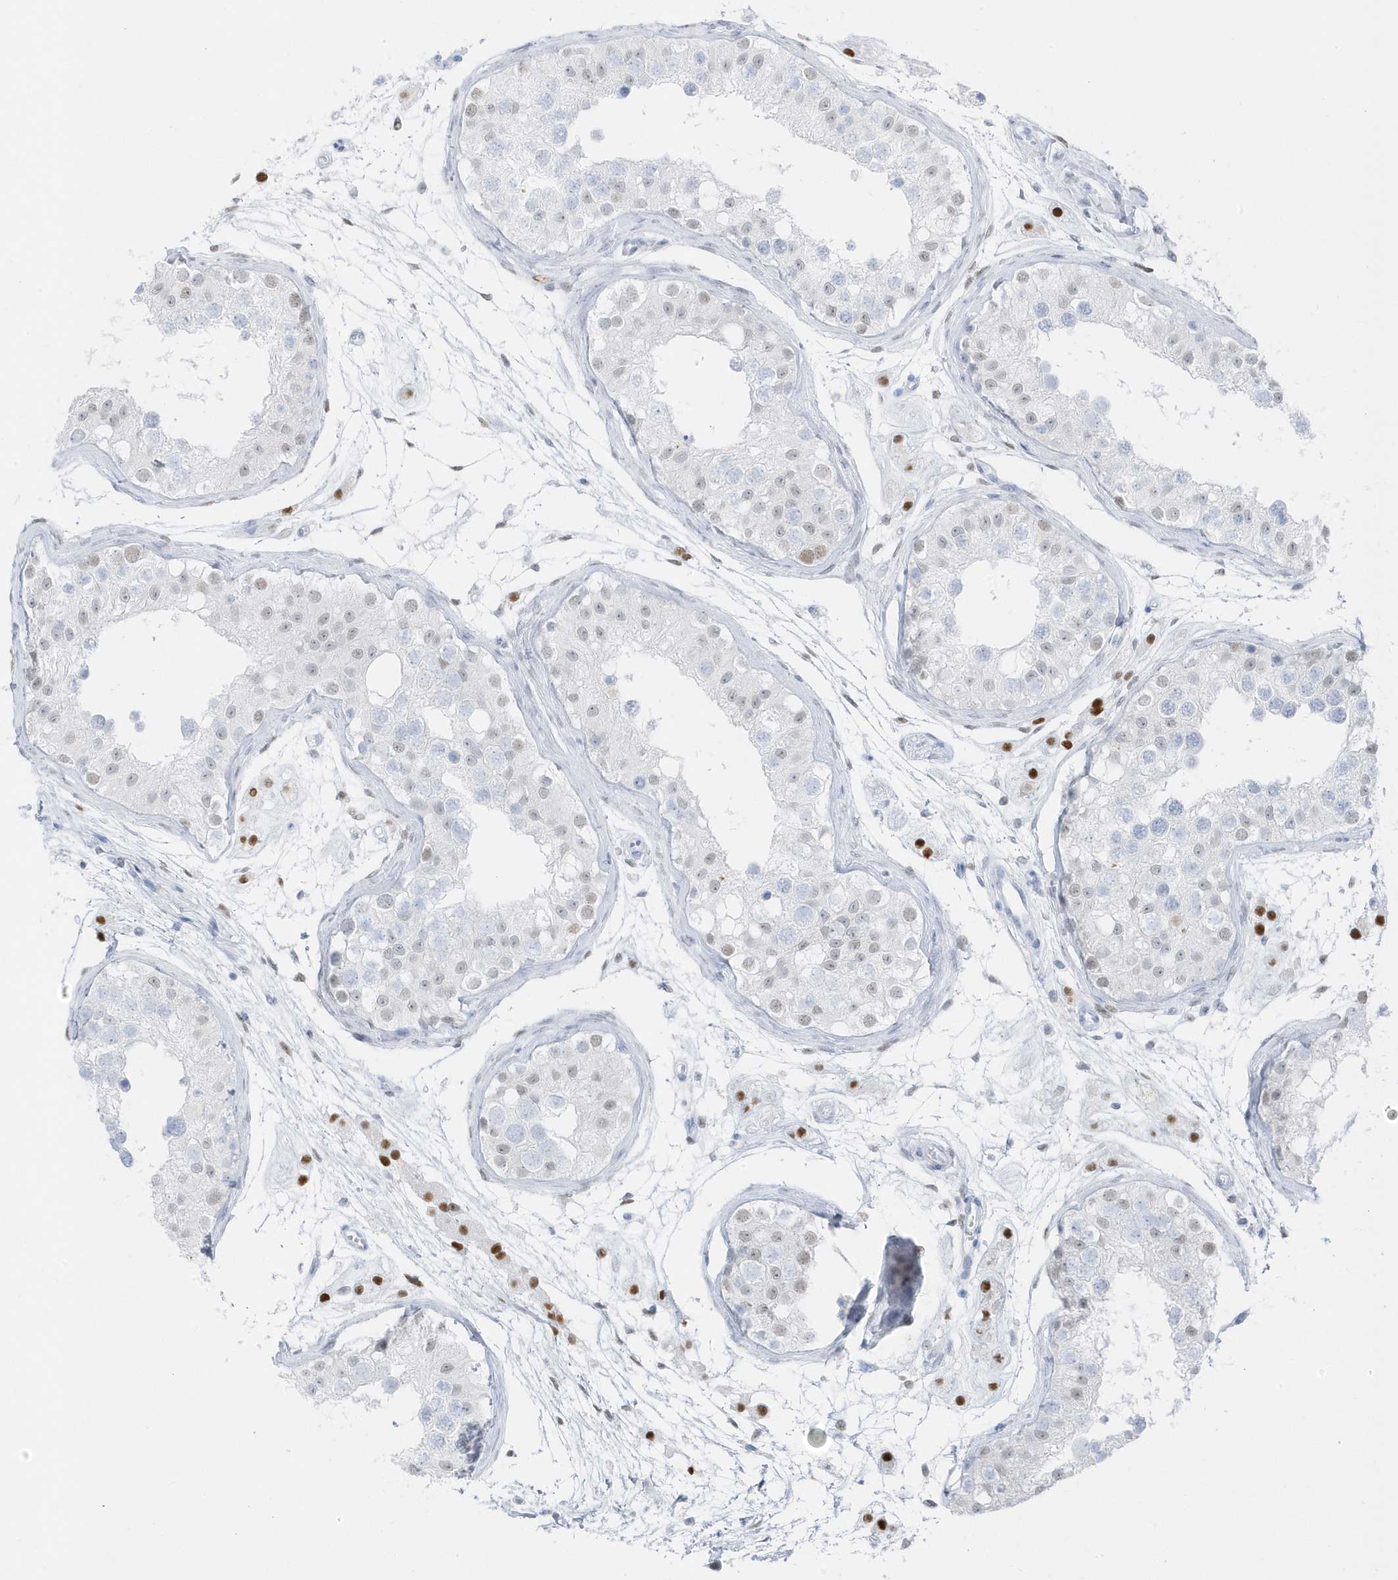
{"staining": {"intensity": "negative", "quantity": "none", "location": "none"}, "tissue": "testis", "cell_type": "Cells in seminiferous ducts", "image_type": "normal", "snomed": [{"axis": "morphology", "description": "Normal tissue, NOS"}, {"axis": "morphology", "description": "Adenocarcinoma, metastatic, NOS"}, {"axis": "topography", "description": "Testis"}], "caption": "IHC histopathology image of unremarkable testis: testis stained with DAB reveals no significant protein staining in cells in seminiferous ducts.", "gene": "SMIM34", "patient": {"sex": "male", "age": 26}}